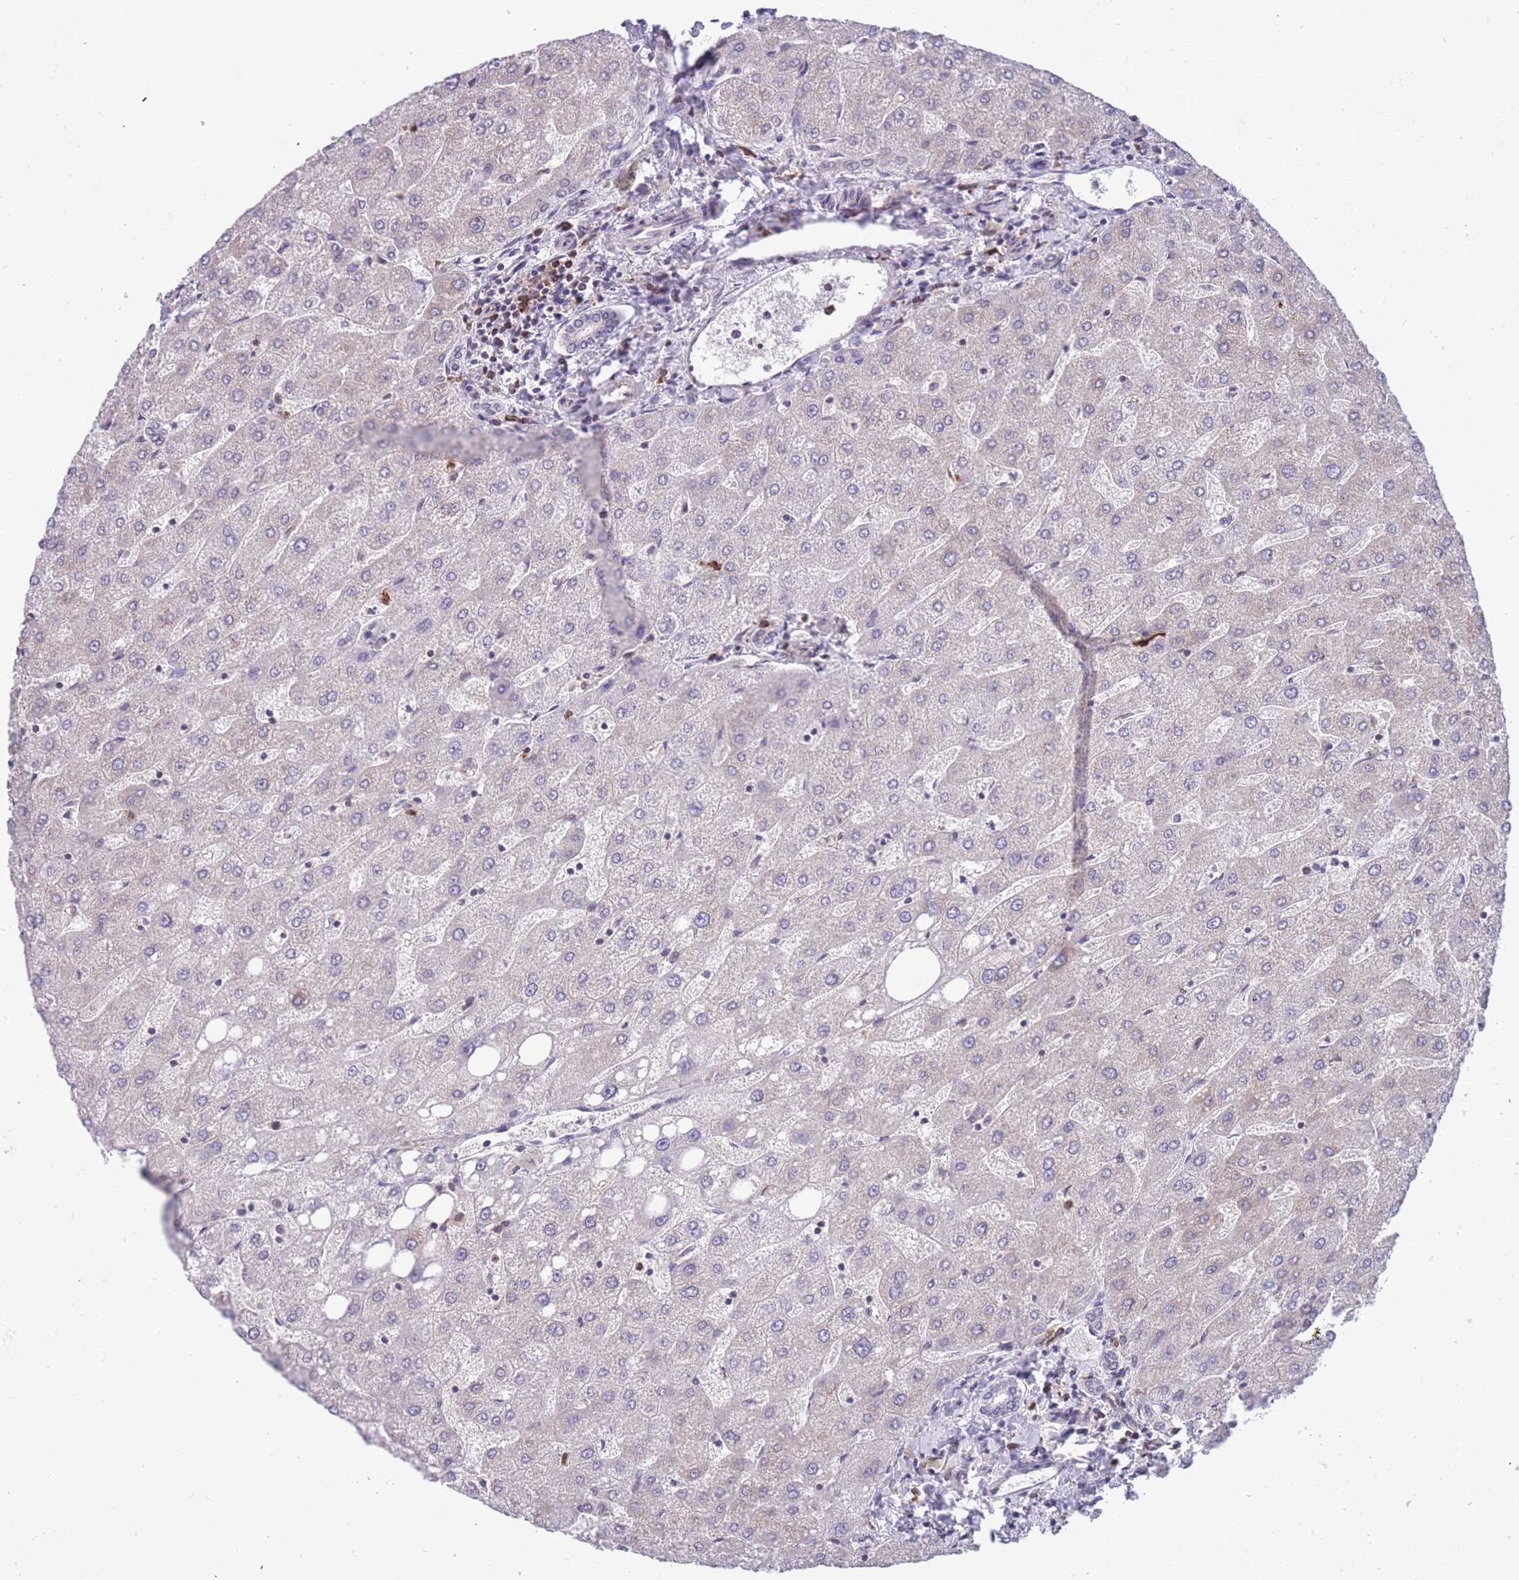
{"staining": {"intensity": "negative", "quantity": "none", "location": "none"}, "tissue": "liver", "cell_type": "Cholangiocytes", "image_type": "normal", "snomed": [{"axis": "morphology", "description": "Normal tissue, NOS"}, {"axis": "topography", "description": "Liver"}], "caption": "IHC histopathology image of normal human liver stained for a protein (brown), which reveals no expression in cholangiocytes.", "gene": "TMEM121", "patient": {"sex": "male", "age": 67}}